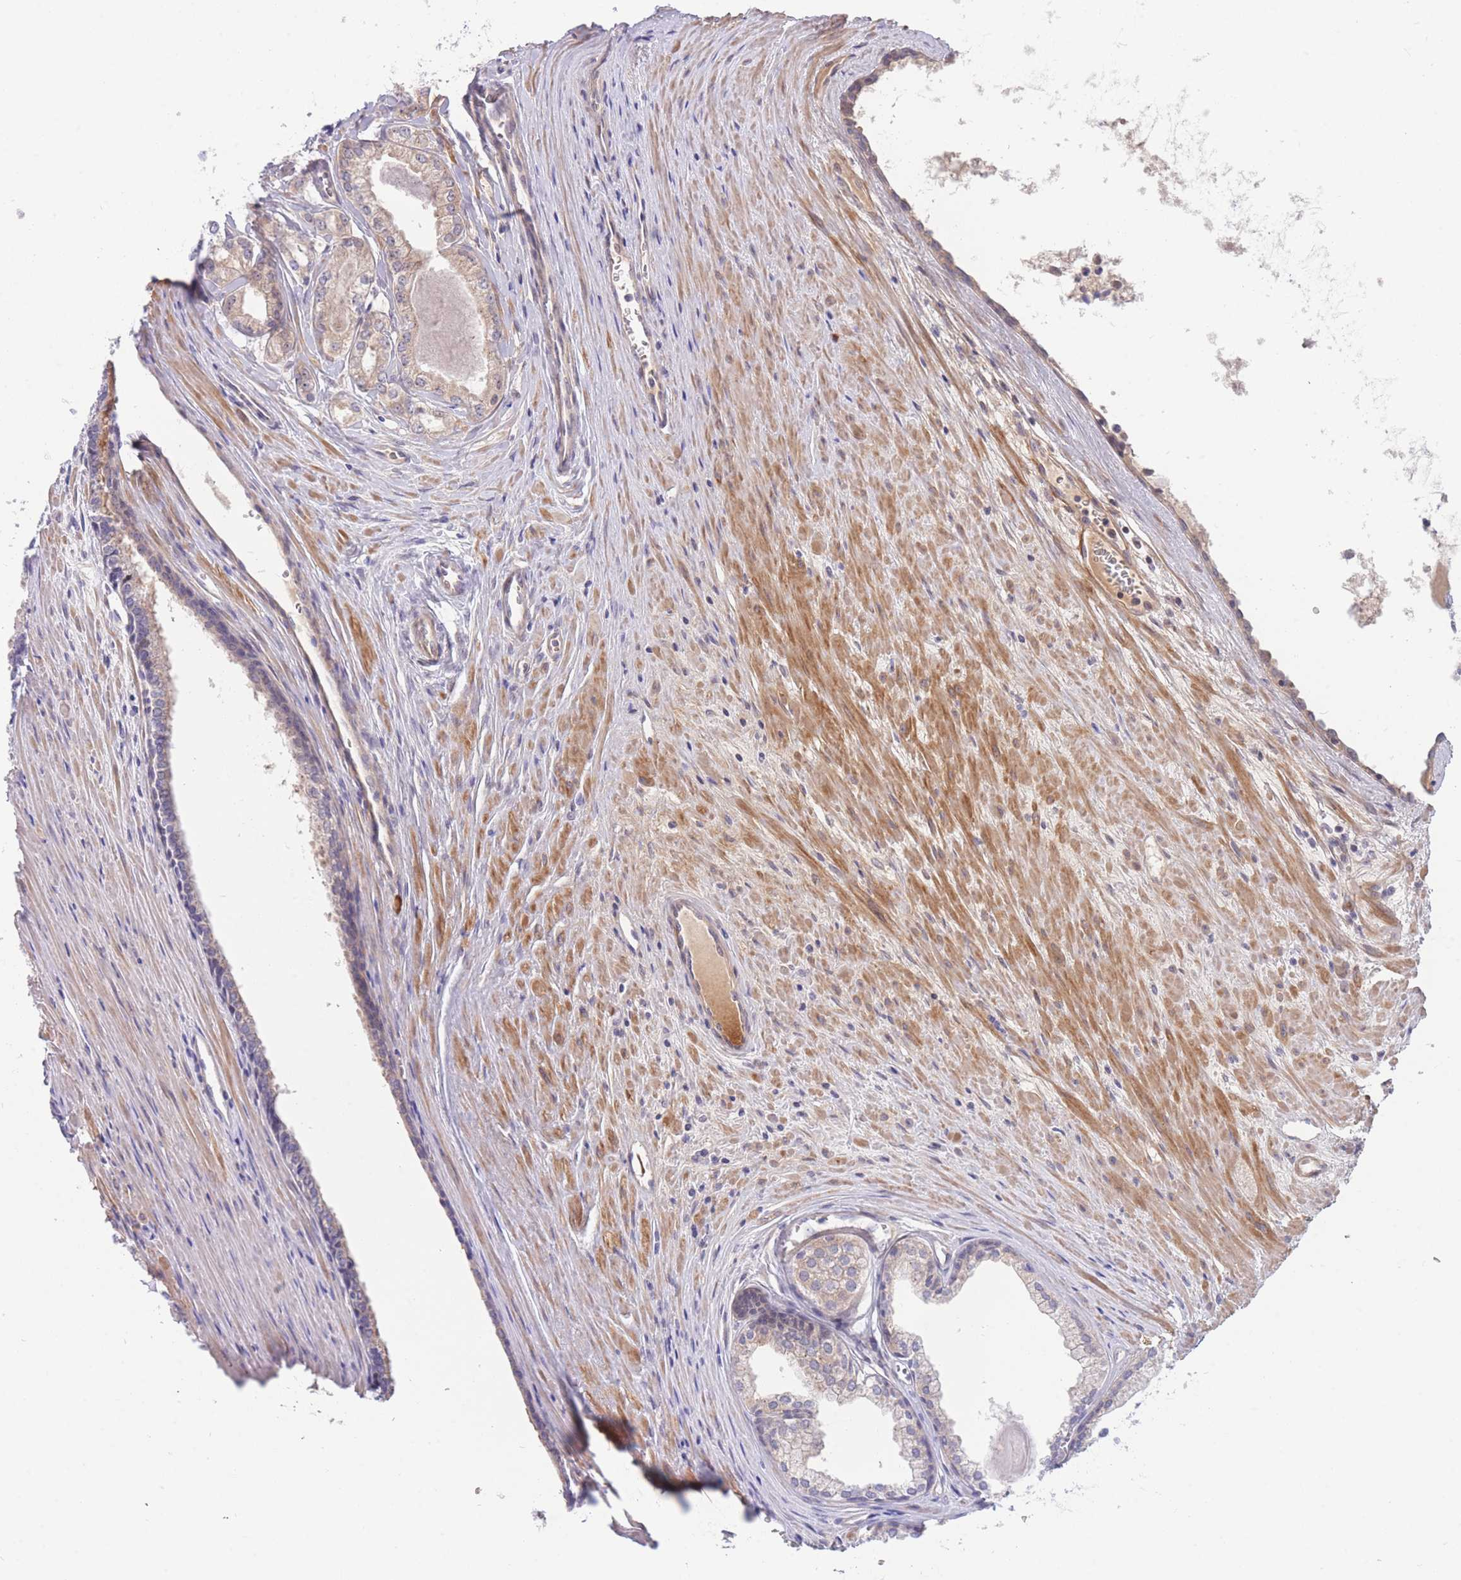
{"staining": {"intensity": "weak", "quantity": "25%-75%", "location": "cytoplasmic/membranous"}, "tissue": "prostate cancer", "cell_type": "Tumor cells", "image_type": "cancer", "snomed": [{"axis": "morphology", "description": "Adenocarcinoma, High grade"}, {"axis": "topography", "description": "Prostate"}], "caption": "This is an image of IHC staining of prostate cancer (high-grade adenocarcinoma), which shows weak expression in the cytoplasmic/membranous of tumor cells.", "gene": "APOL4", "patient": {"sex": "male", "age": 68}}